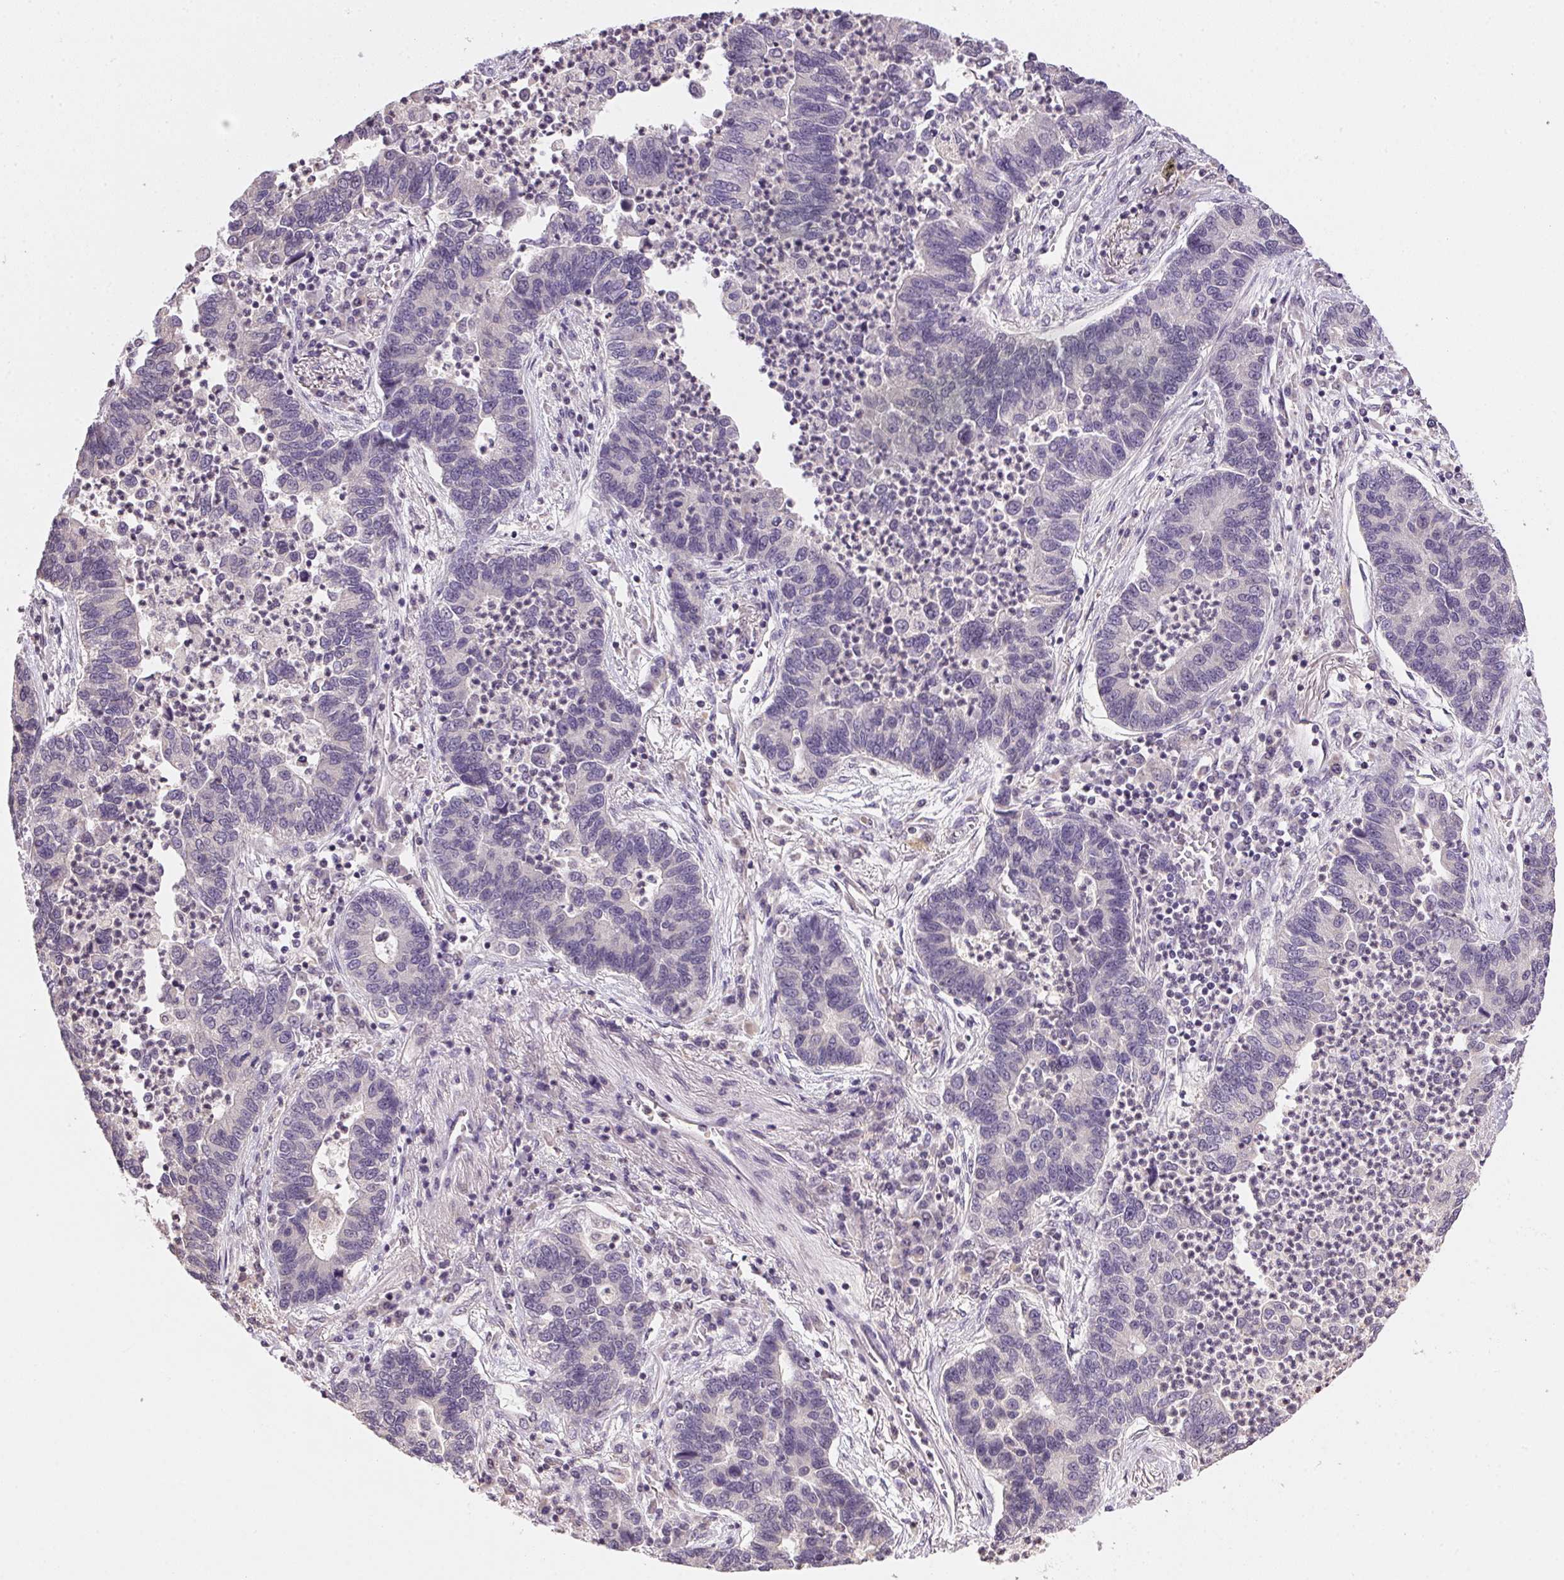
{"staining": {"intensity": "negative", "quantity": "none", "location": "none"}, "tissue": "lung cancer", "cell_type": "Tumor cells", "image_type": "cancer", "snomed": [{"axis": "morphology", "description": "Adenocarcinoma, NOS"}, {"axis": "topography", "description": "Lung"}], "caption": "DAB immunohistochemical staining of human lung cancer shows no significant expression in tumor cells.", "gene": "ALDH8A1", "patient": {"sex": "female", "age": 57}}